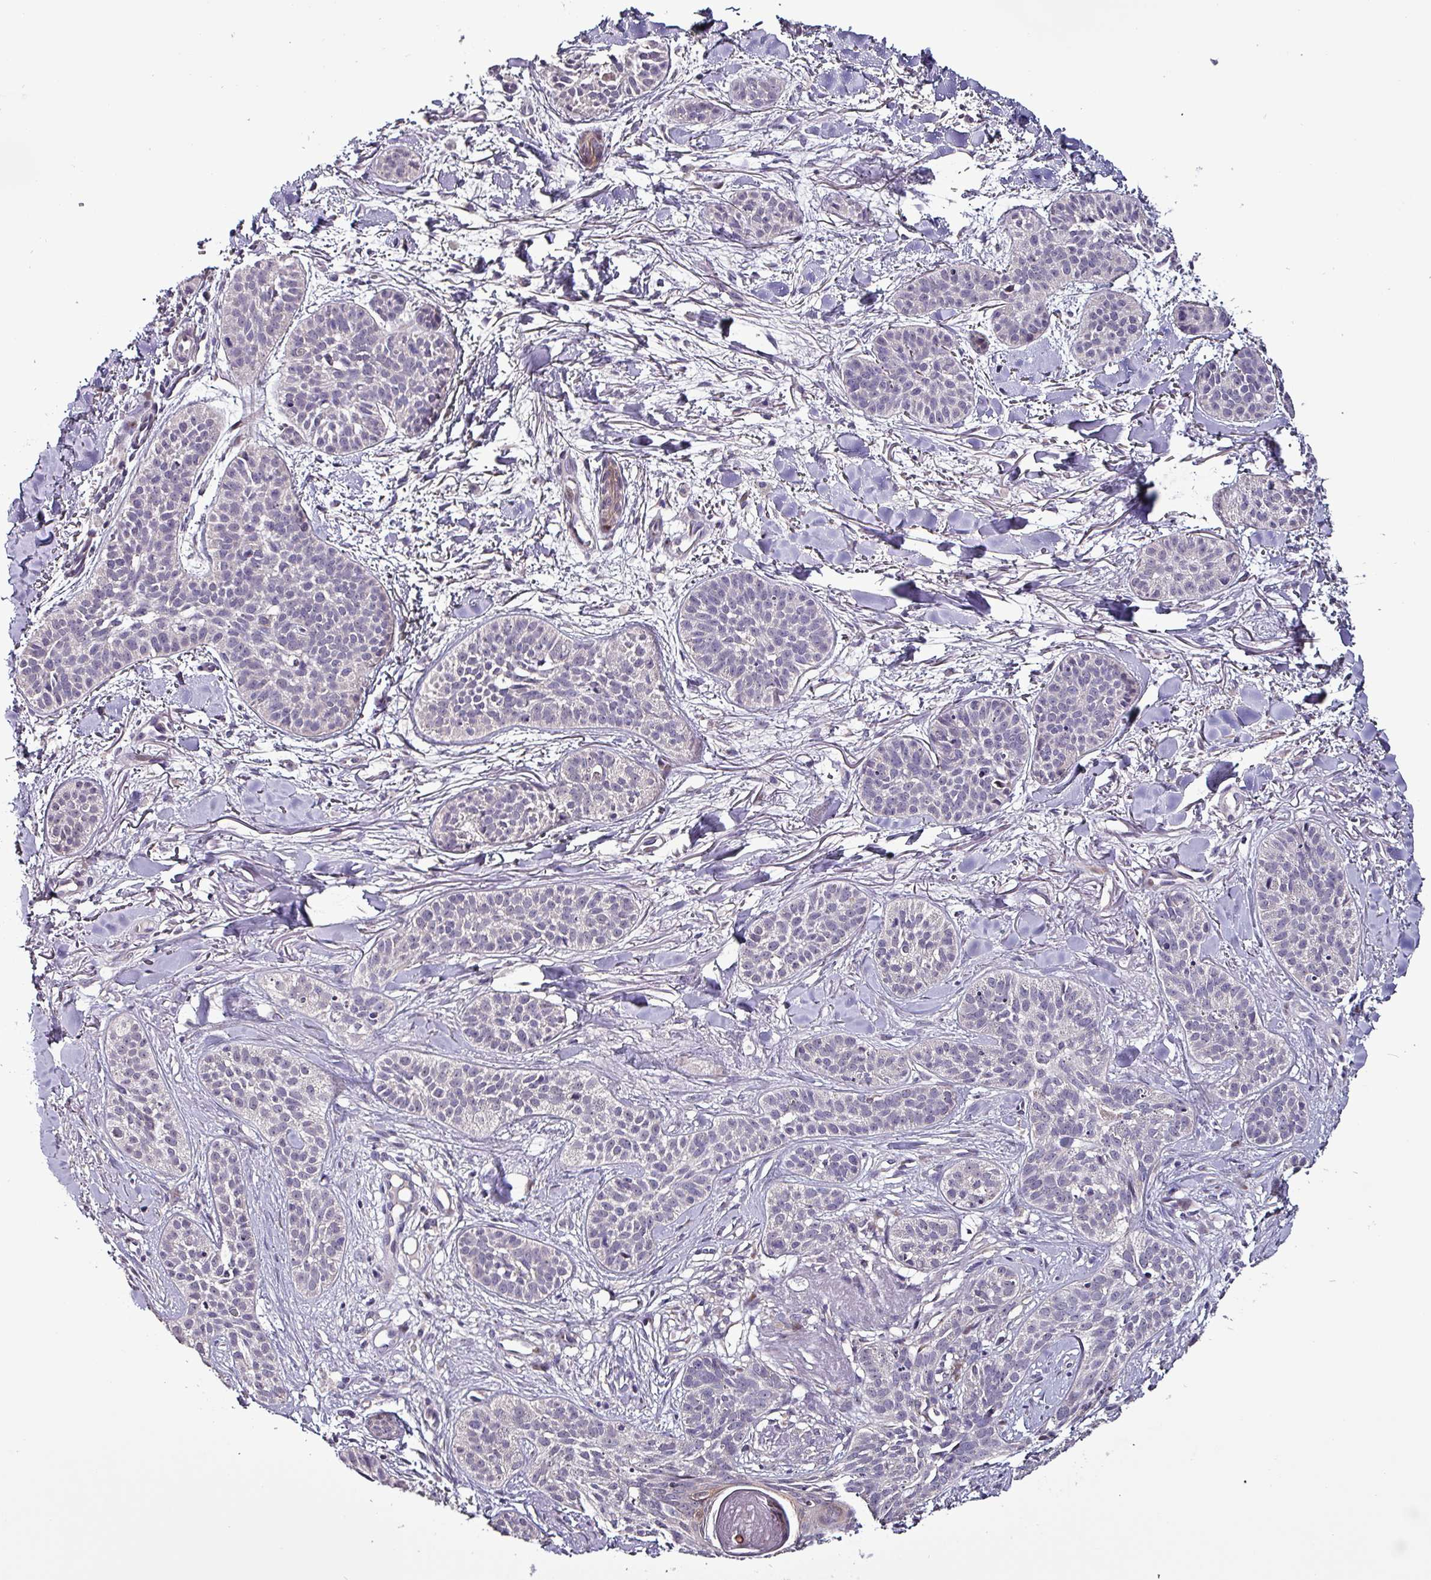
{"staining": {"intensity": "negative", "quantity": "none", "location": "none"}, "tissue": "skin cancer", "cell_type": "Tumor cells", "image_type": "cancer", "snomed": [{"axis": "morphology", "description": "Basal cell carcinoma"}, {"axis": "topography", "description": "Skin"}], "caption": "High magnification brightfield microscopy of skin cancer (basal cell carcinoma) stained with DAB (brown) and counterstained with hematoxylin (blue): tumor cells show no significant staining.", "gene": "GRAPL", "patient": {"sex": "male", "age": 52}}